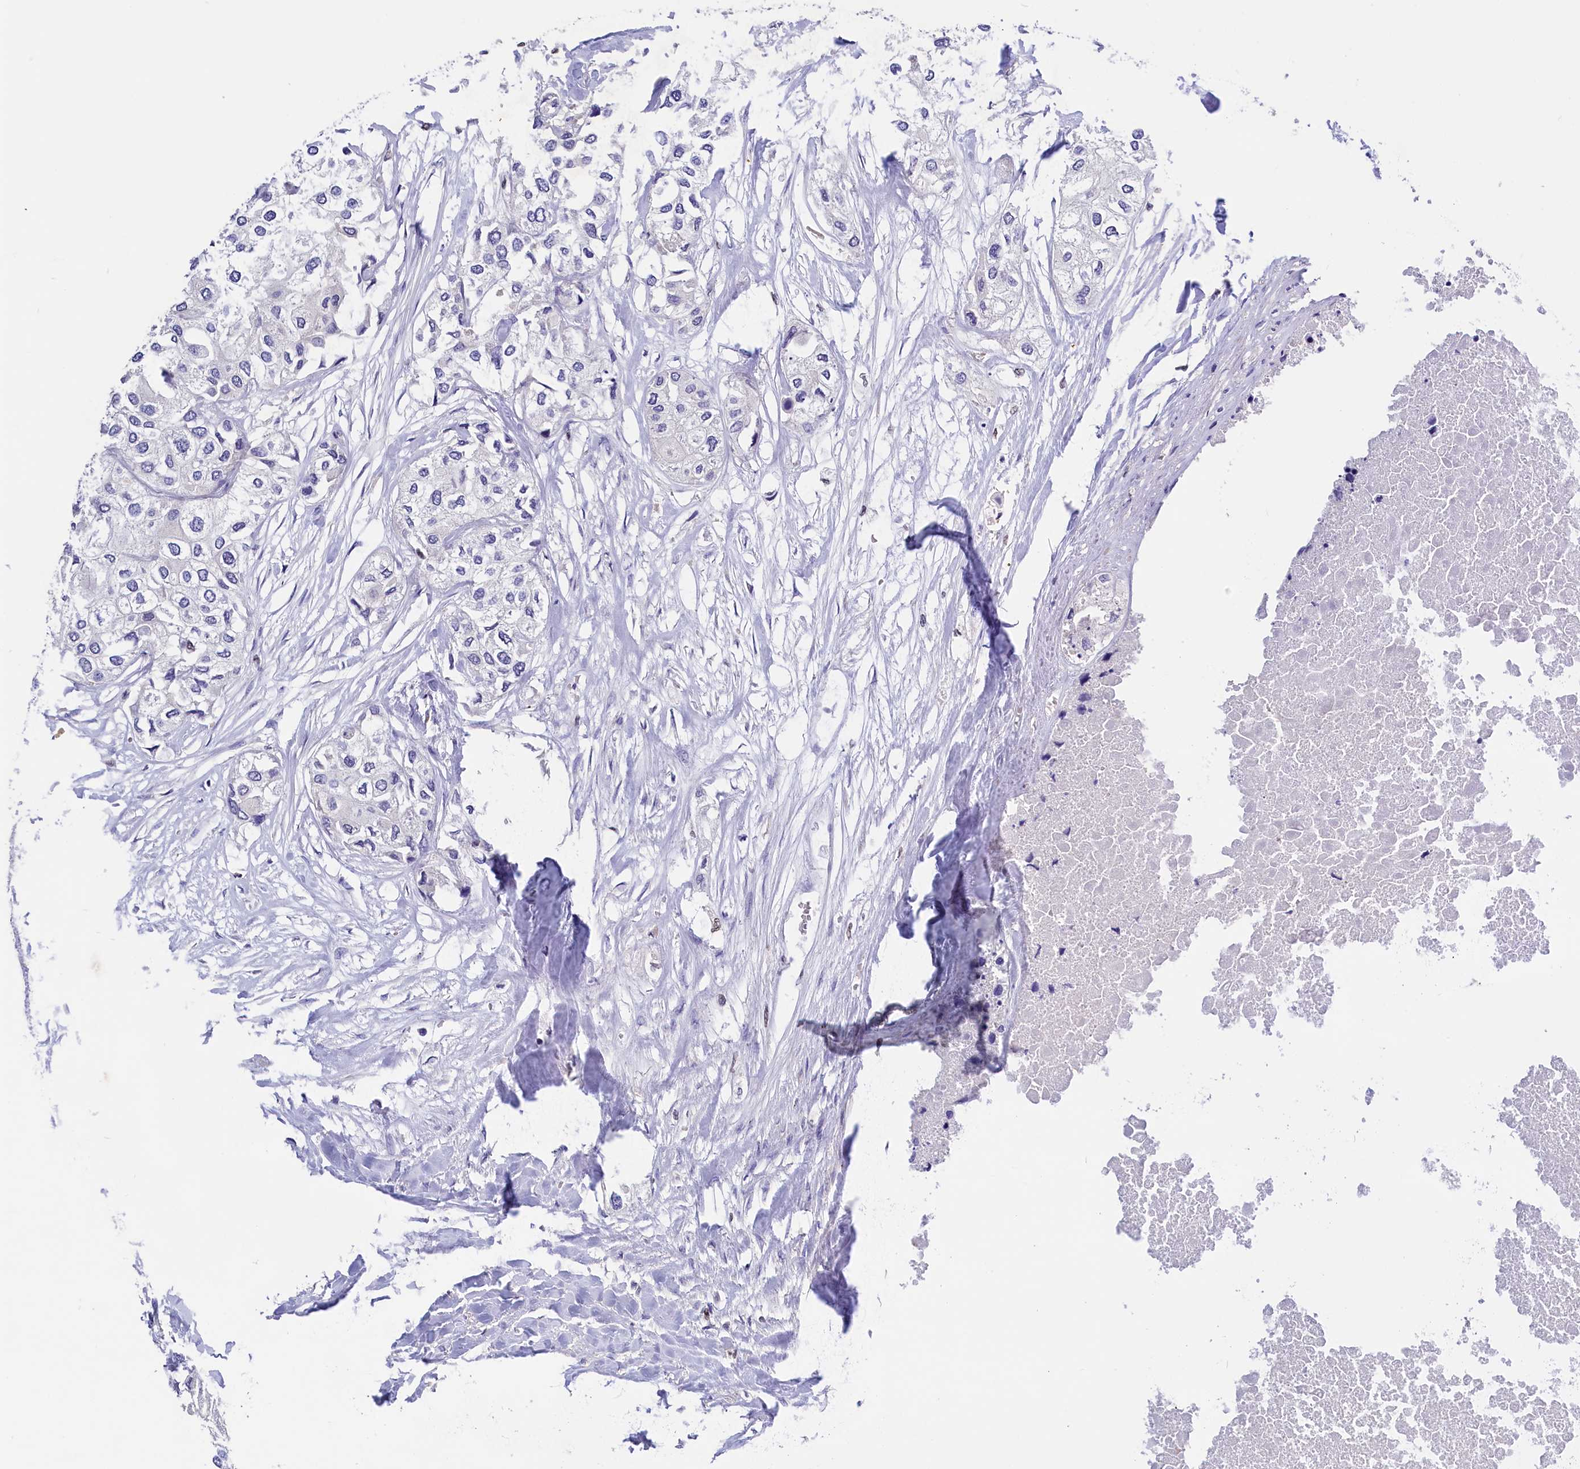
{"staining": {"intensity": "negative", "quantity": "none", "location": "none"}, "tissue": "urothelial cancer", "cell_type": "Tumor cells", "image_type": "cancer", "snomed": [{"axis": "morphology", "description": "Urothelial carcinoma, High grade"}, {"axis": "topography", "description": "Urinary bladder"}], "caption": "This is a histopathology image of immunohistochemistry (IHC) staining of urothelial cancer, which shows no expression in tumor cells.", "gene": "BTBD9", "patient": {"sex": "male", "age": 64}}